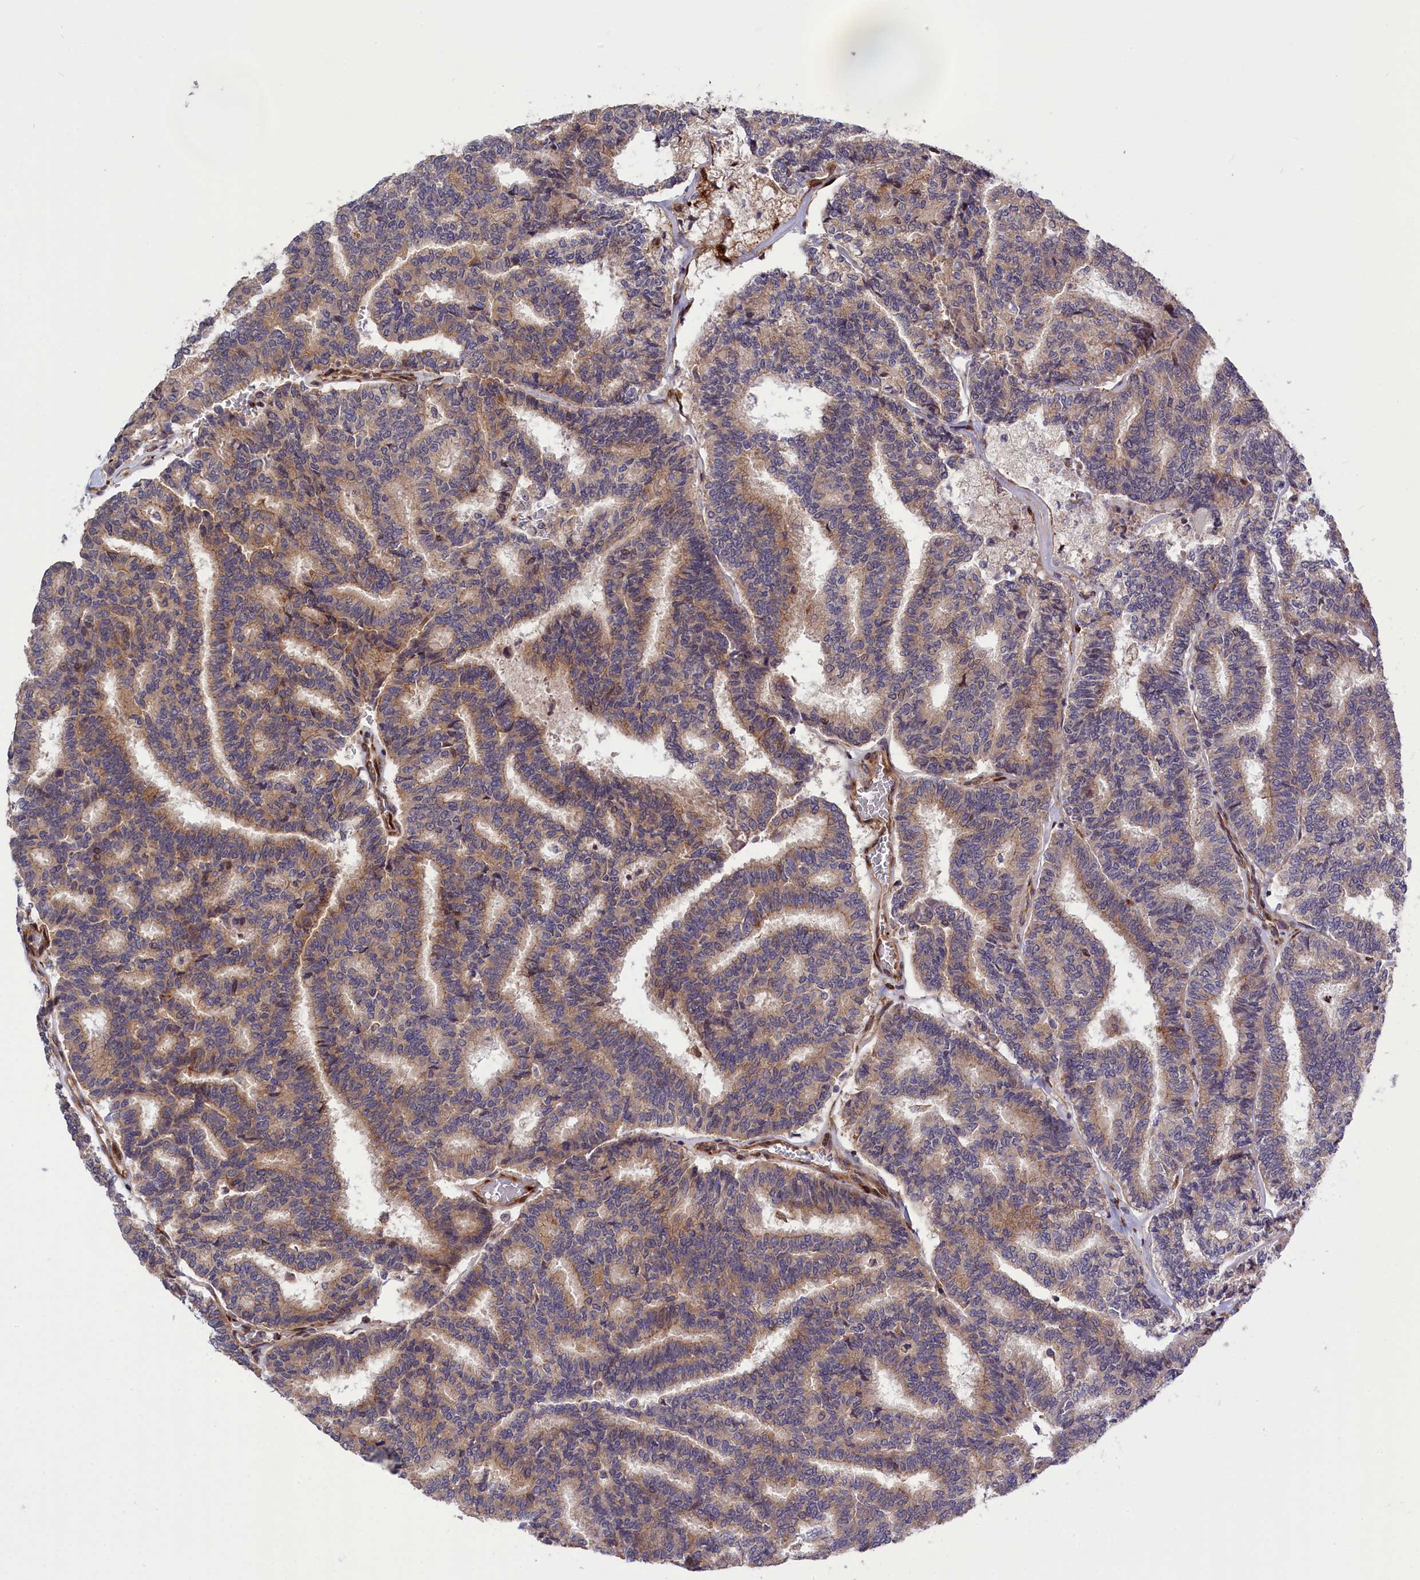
{"staining": {"intensity": "moderate", "quantity": "25%-75%", "location": "cytoplasmic/membranous,nuclear"}, "tissue": "thyroid cancer", "cell_type": "Tumor cells", "image_type": "cancer", "snomed": [{"axis": "morphology", "description": "Papillary adenocarcinoma, NOS"}, {"axis": "topography", "description": "Thyroid gland"}], "caption": "Immunohistochemistry (IHC) histopathology image of neoplastic tissue: human thyroid cancer stained using immunohistochemistry (IHC) exhibits medium levels of moderate protein expression localized specifically in the cytoplasmic/membranous and nuclear of tumor cells, appearing as a cytoplasmic/membranous and nuclear brown color.", "gene": "DDX60L", "patient": {"sex": "female", "age": 35}}